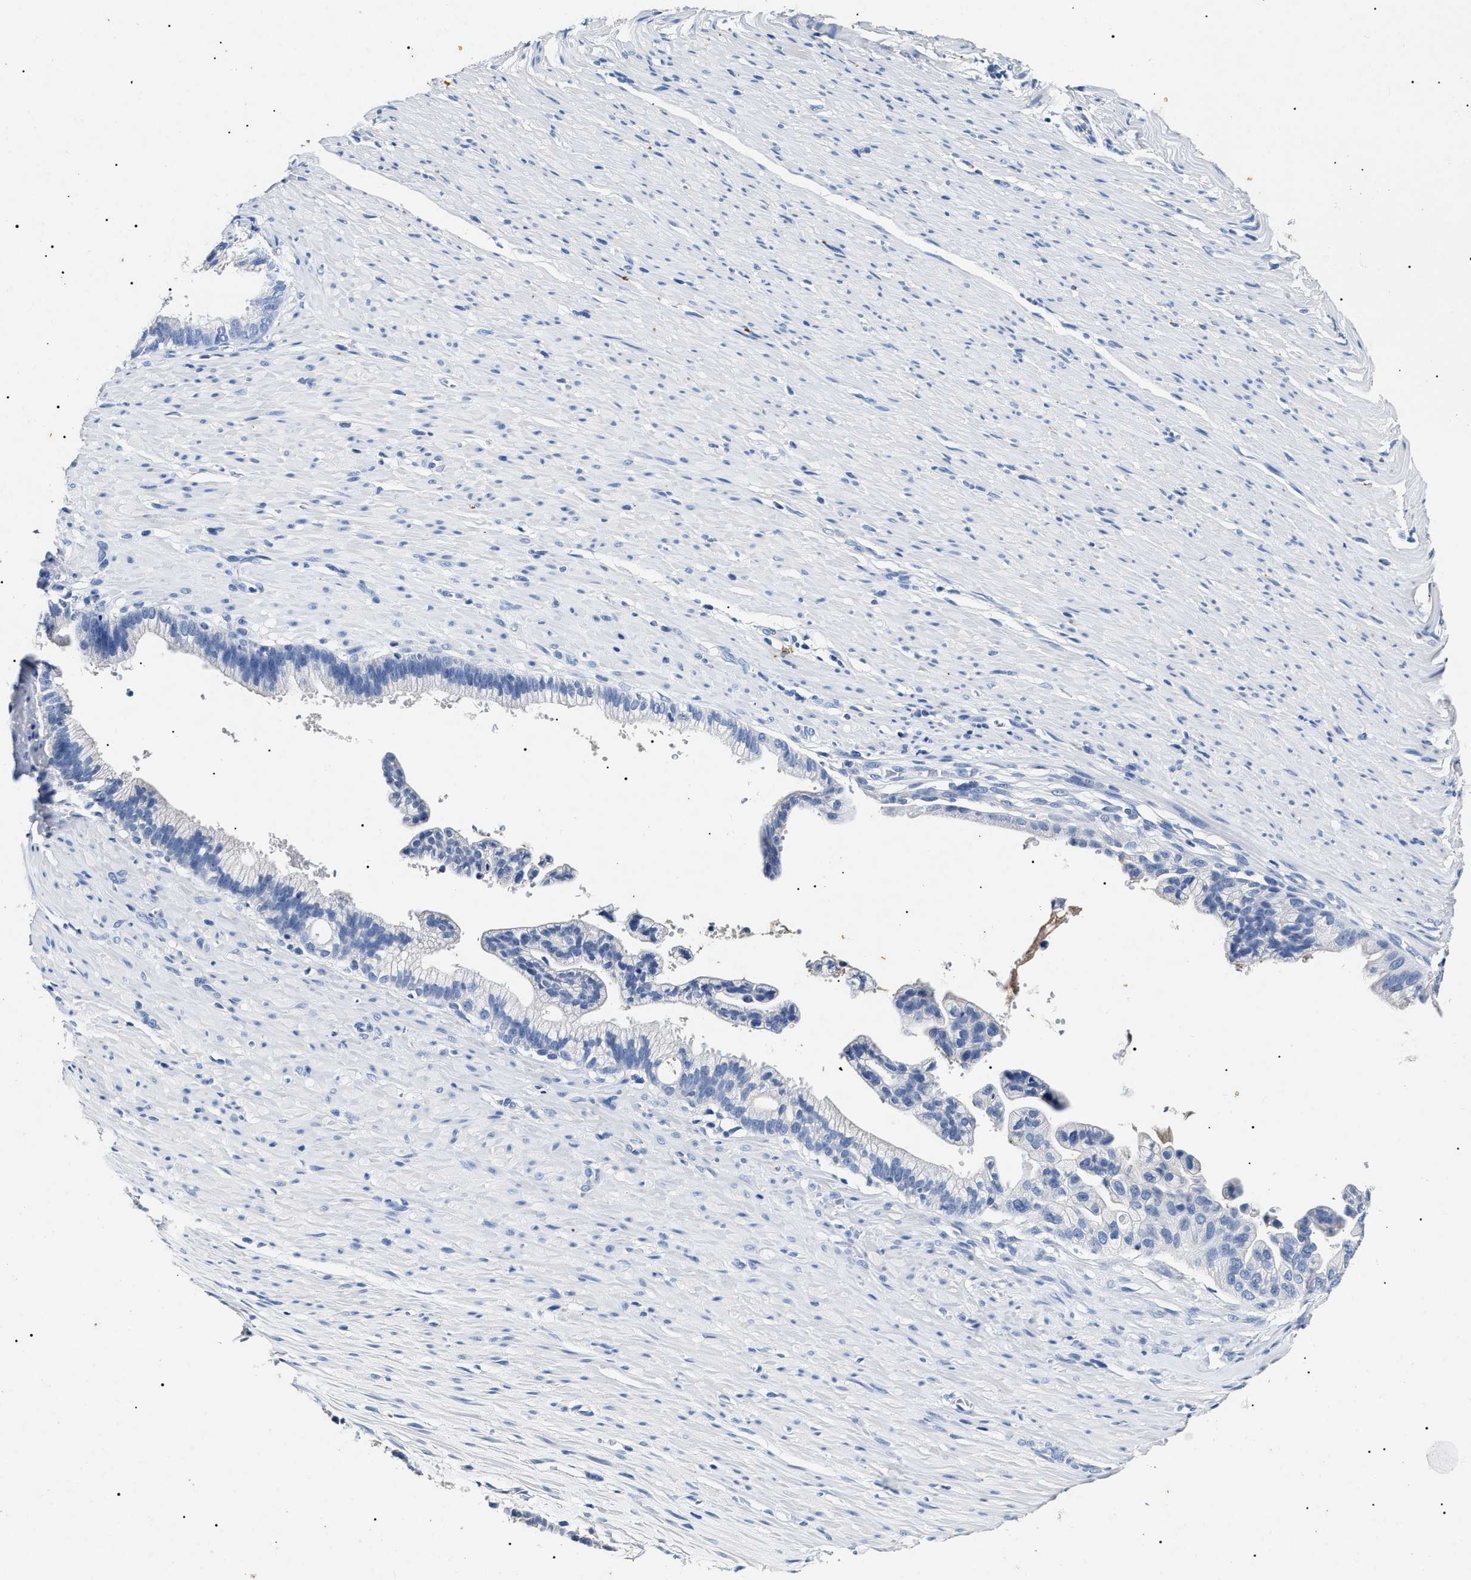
{"staining": {"intensity": "negative", "quantity": "none", "location": "none"}, "tissue": "pancreatic cancer", "cell_type": "Tumor cells", "image_type": "cancer", "snomed": [{"axis": "morphology", "description": "Adenocarcinoma, NOS"}, {"axis": "topography", "description": "Pancreas"}], "caption": "The image reveals no significant staining in tumor cells of pancreatic adenocarcinoma. Brightfield microscopy of IHC stained with DAB (3,3'-diaminobenzidine) (brown) and hematoxylin (blue), captured at high magnification.", "gene": "LRRC8E", "patient": {"sex": "male", "age": 69}}